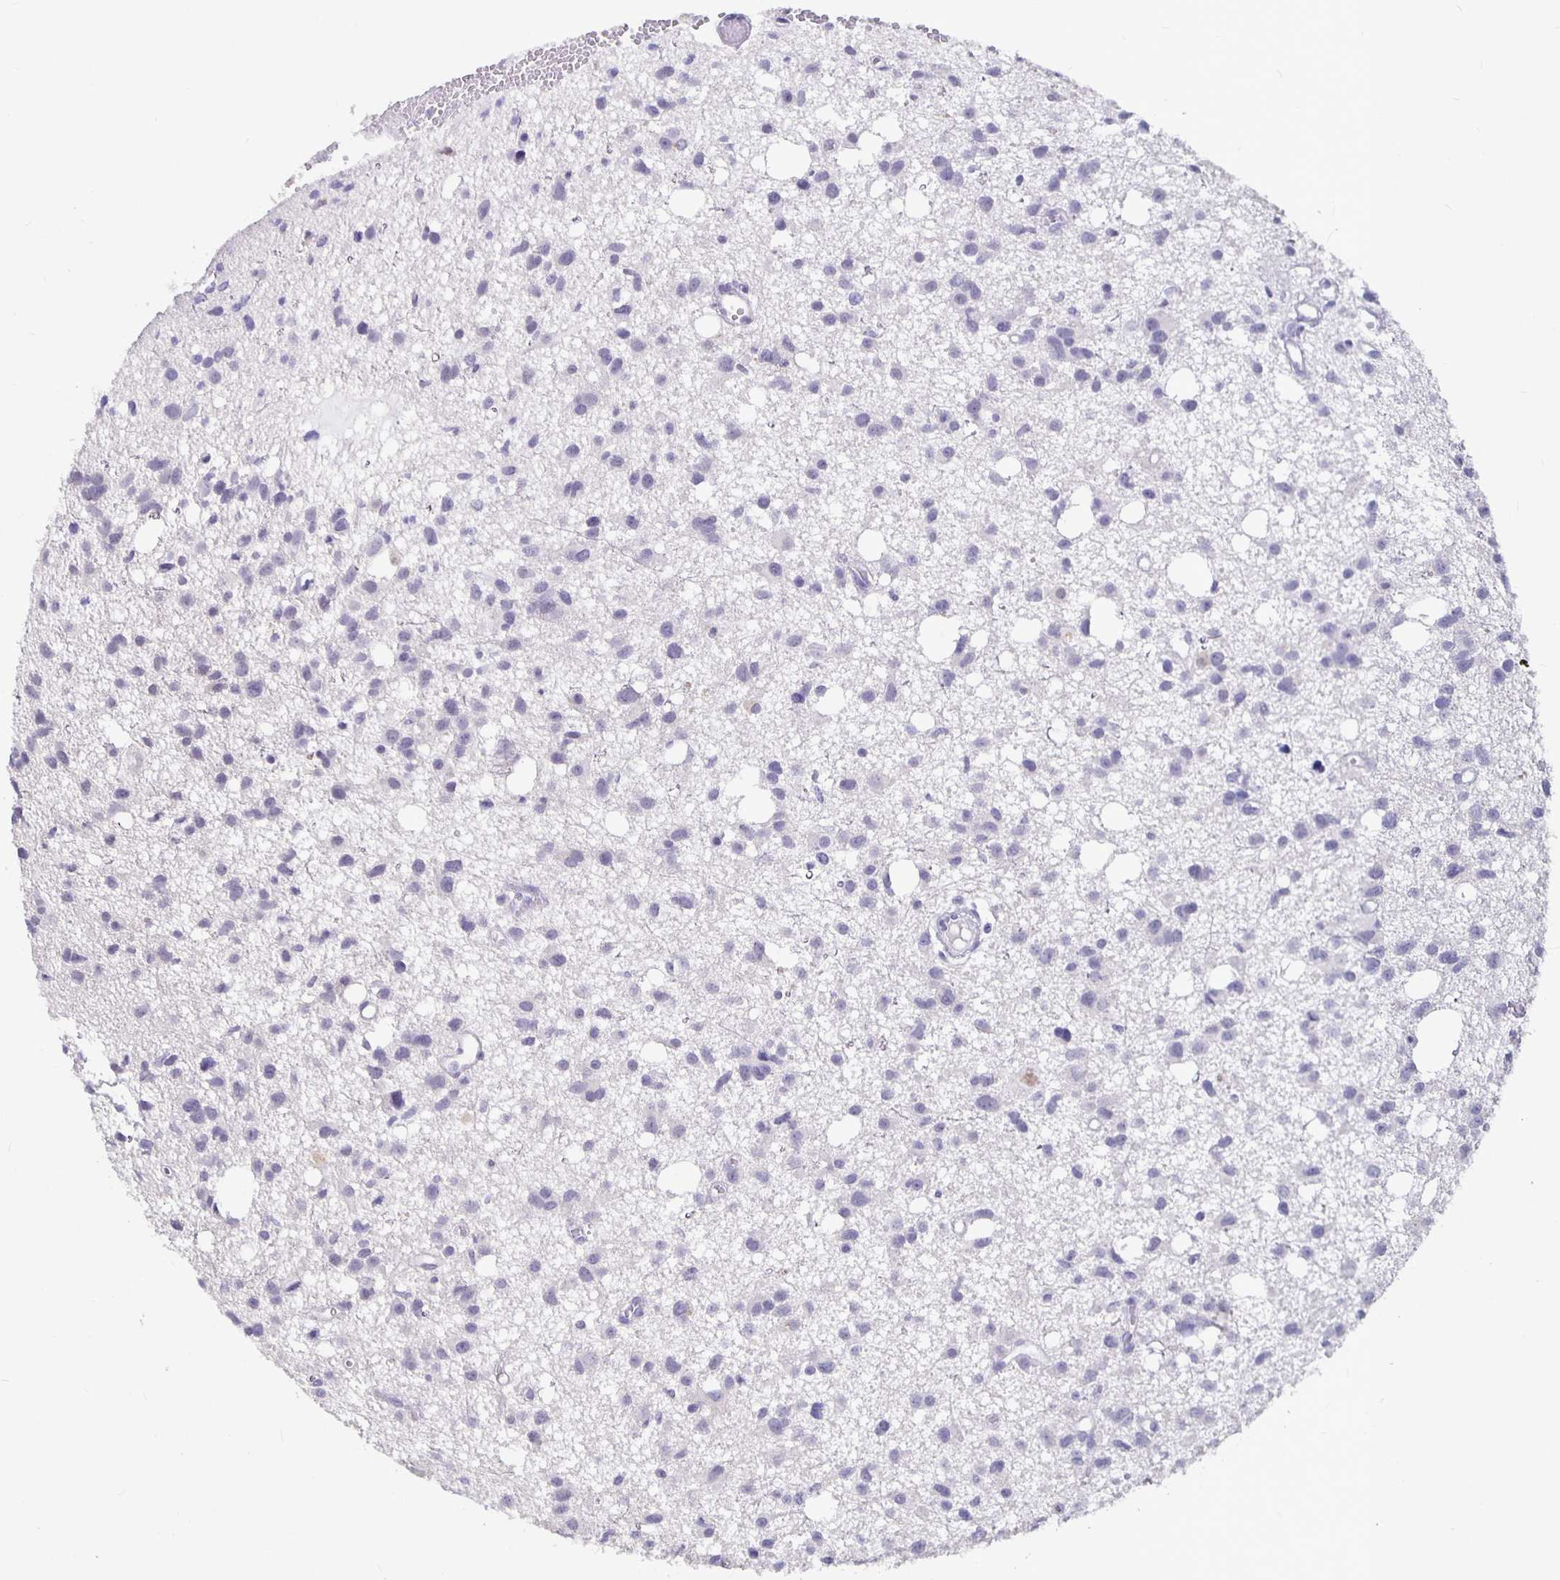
{"staining": {"intensity": "negative", "quantity": "none", "location": "none"}, "tissue": "glioma", "cell_type": "Tumor cells", "image_type": "cancer", "snomed": [{"axis": "morphology", "description": "Glioma, malignant, High grade"}, {"axis": "topography", "description": "Brain"}], "caption": "Micrograph shows no significant protein expression in tumor cells of high-grade glioma (malignant).", "gene": "GPX4", "patient": {"sex": "male", "age": 23}}